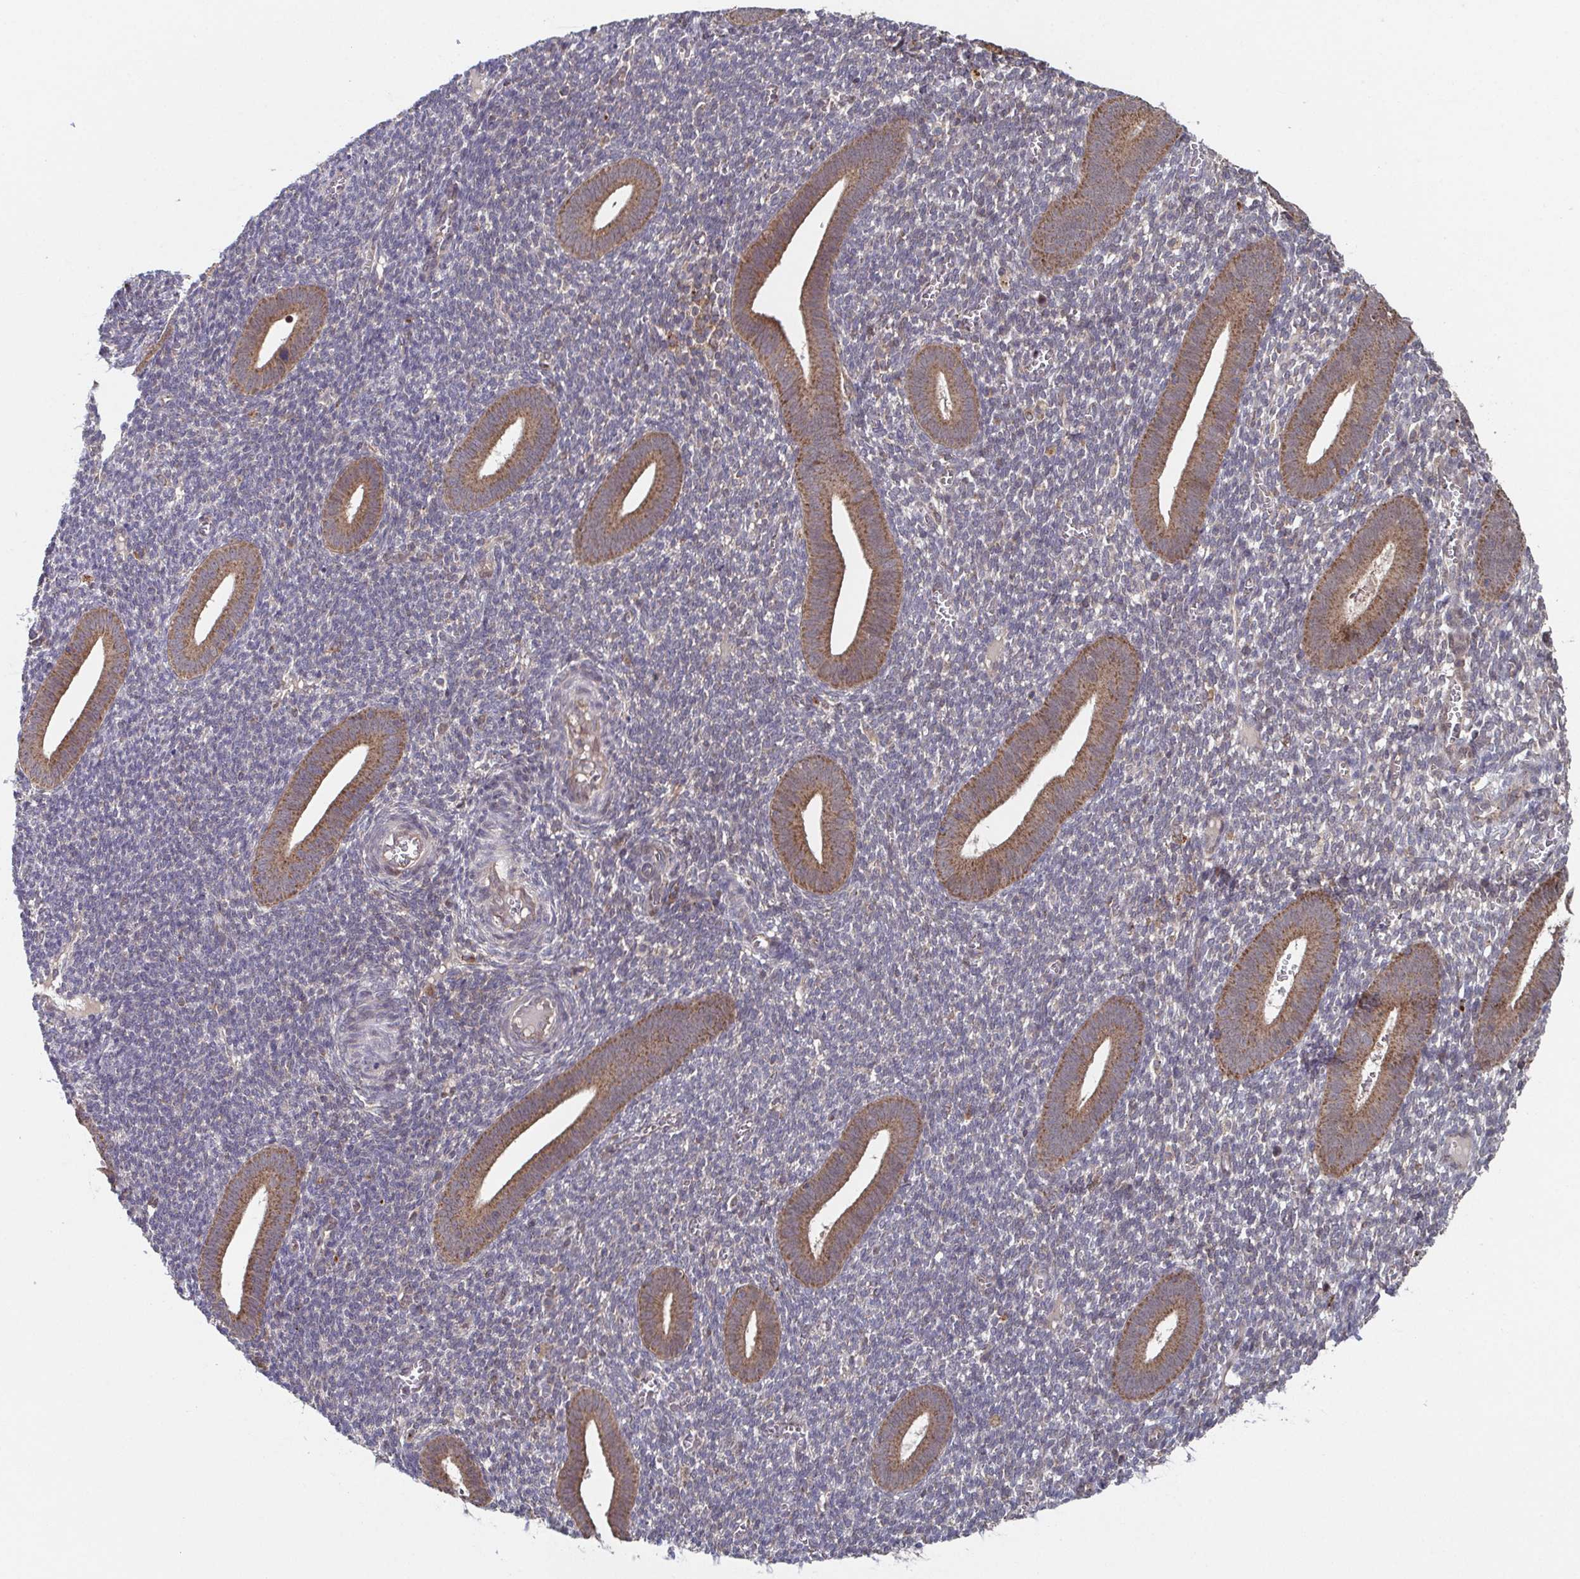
{"staining": {"intensity": "negative", "quantity": "none", "location": "none"}, "tissue": "endometrium", "cell_type": "Cells in endometrial stroma", "image_type": "normal", "snomed": [{"axis": "morphology", "description": "Normal tissue, NOS"}, {"axis": "topography", "description": "Endometrium"}], "caption": "This histopathology image is of unremarkable endometrium stained with IHC to label a protein in brown with the nuclei are counter-stained blue. There is no positivity in cells in endometrial stroma. (Immunohistochemistry, brightfield microscopy, high magnification).", "gene": "TTC19", "patient": {"sex": "female", "age": 25}}